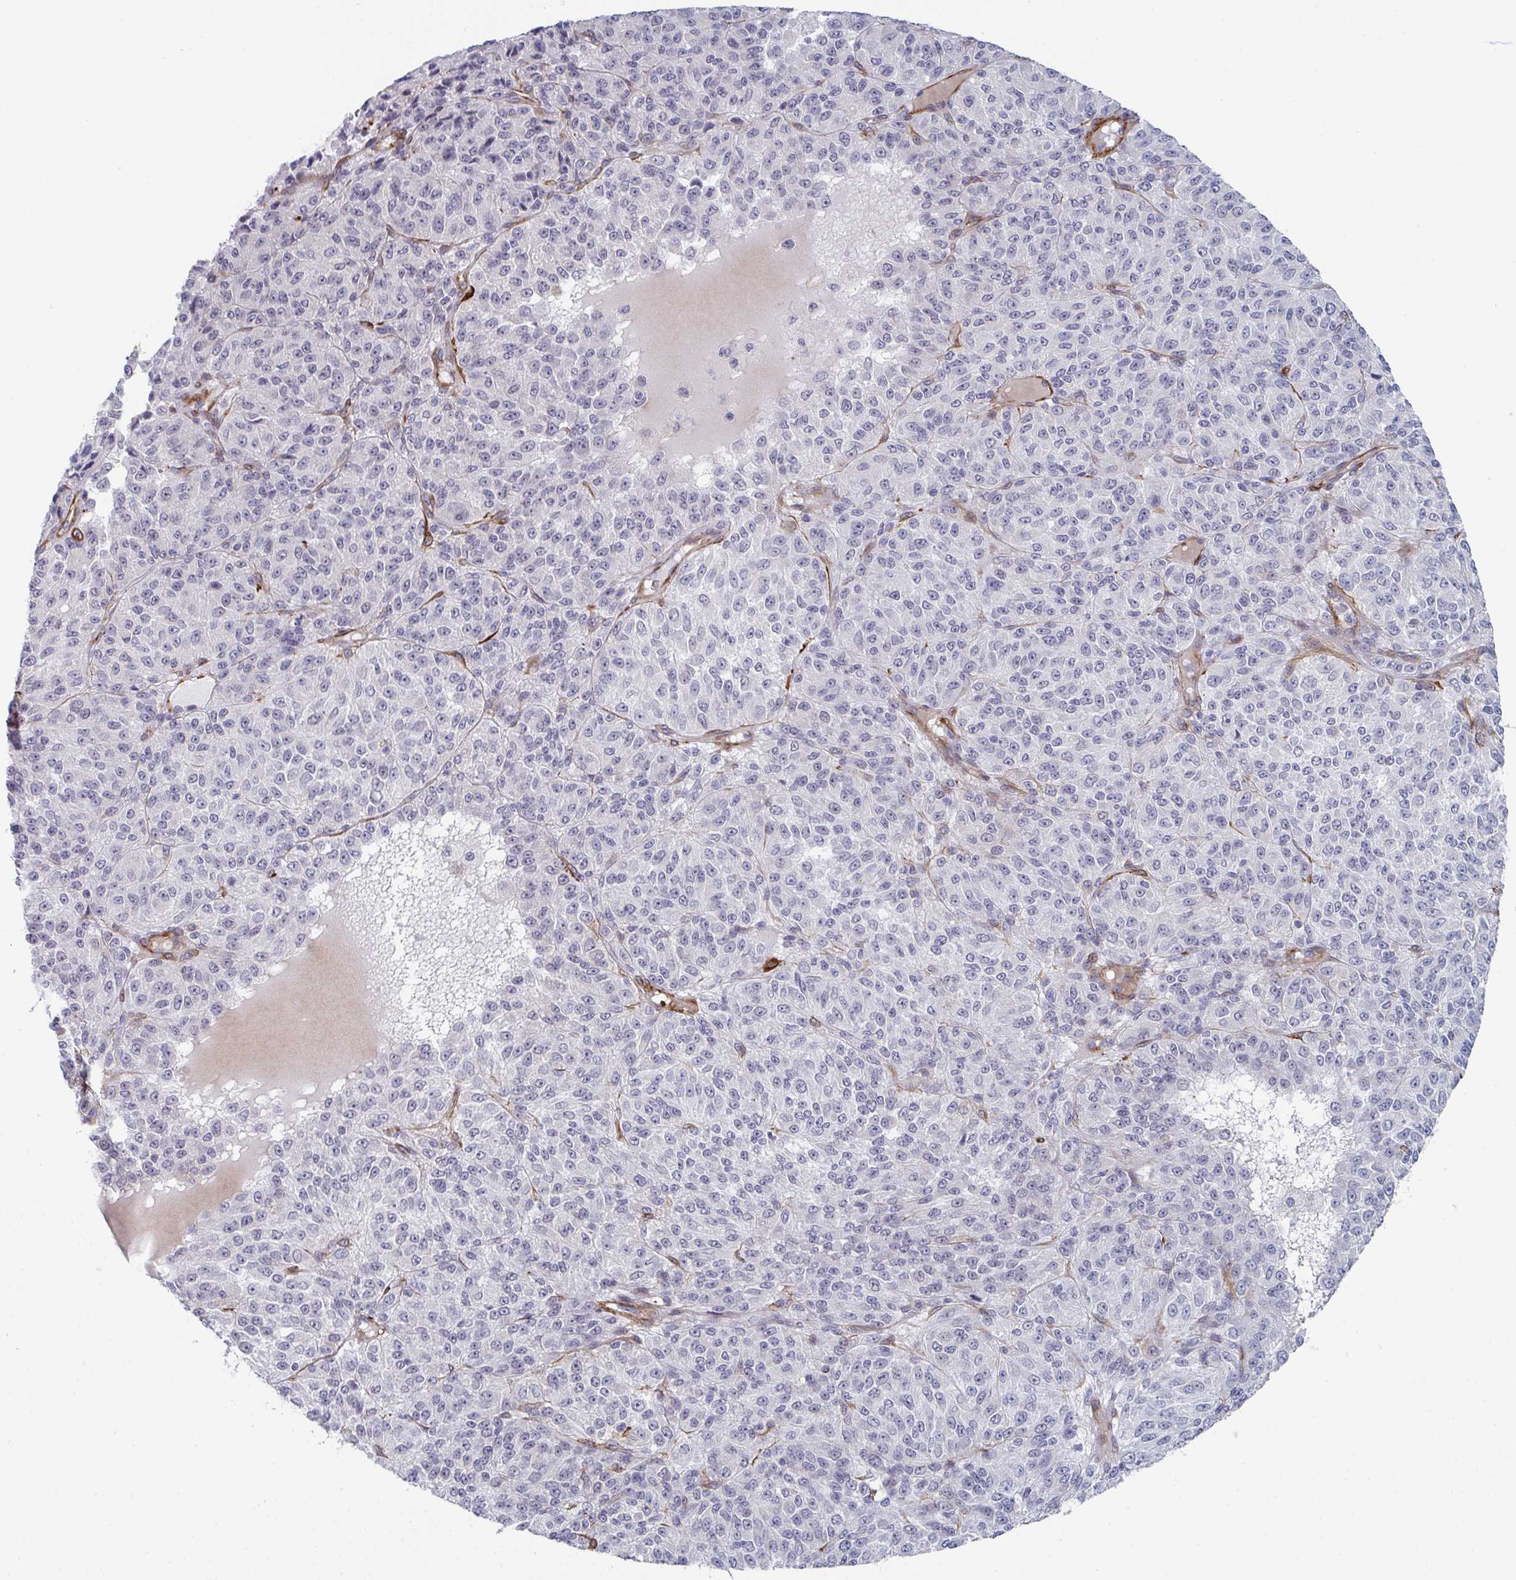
{"staining": {"intensity": "negative", "quantity": "none", "location": "none"}, "tissue": "melanoma", "cell_type": "Tumor cells", "image_type": "cancer", "snomed": [{"axis": "morphology", "description": "Malignant melanoma, Metastatic site"}, {"axis": "topography", "description": "Brain"}], "caption": "The immunohistochemistry (IHC) micrograph has no significant positivity in tumor cells of melanoma tissue.", "gene": "NEURL4", "patient": {"sex": "female", "age": 56}}